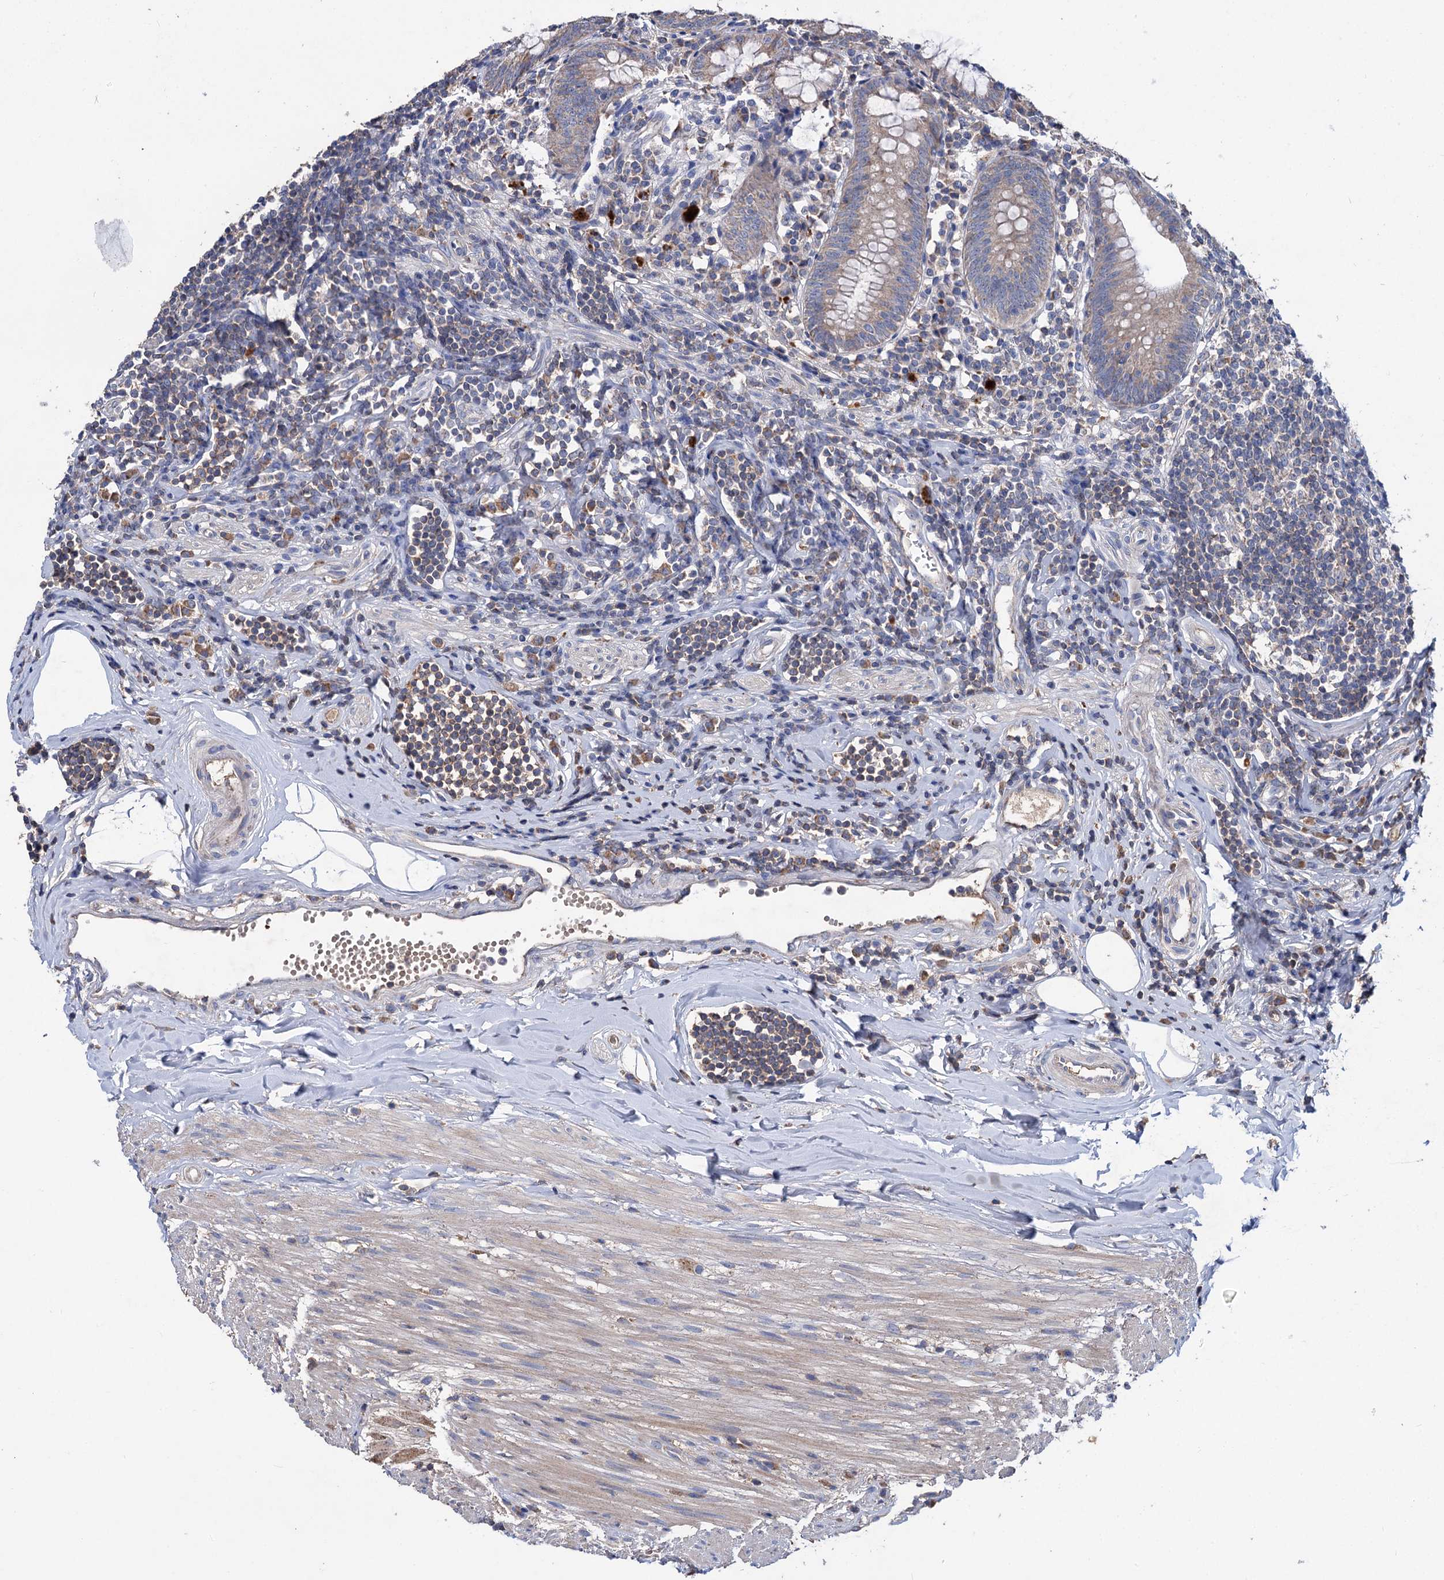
{"staining": {"intensity": "weak", "quantity": "<25%", "location": "cytoplasmic/membranous"}, "tissue": "appendix", "cell_type": "Glandular cells", "image_type": "normal", "snomed": [{"axis": "morphology", "description": "Normal tissue, NOS"}, {"axis": "topography", "description": "Appendix"}], "caption": "Immunohistochemical staining of benign appendix reveals no significant expression in glandular cells.", "gene": "CLPB", "patient": {"sex": "female", "age": 54}}